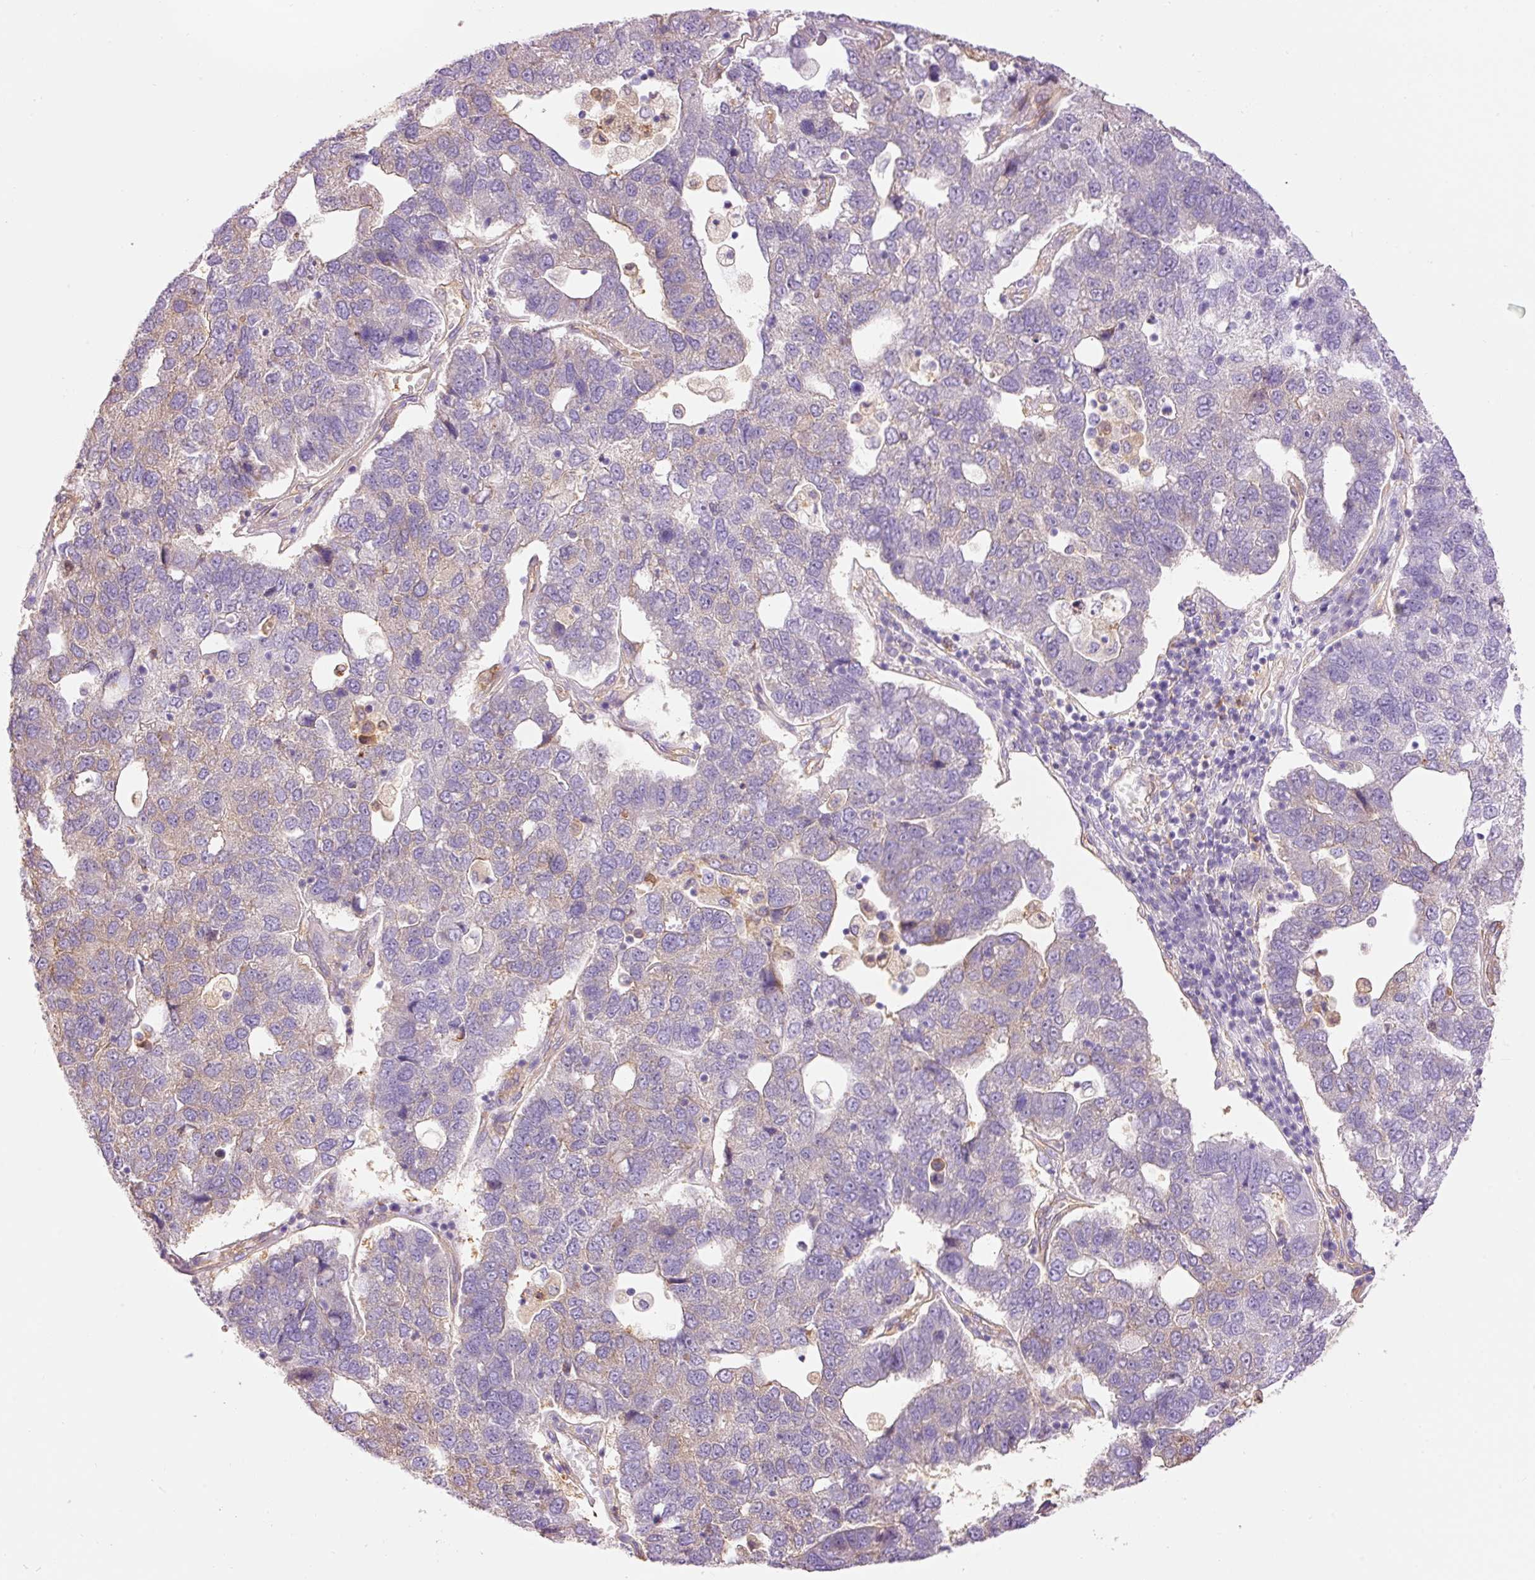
{"staining": {"intensity": "negative", "quantity": "none", "location": "none"}, "tissue": "pancreatic cancer", "cell_type": "Tumor cells", "image_type": "cancer", "snomed": [{"axis": "morphology", "description": "Adenocarcinoma, NOS"}, {"axis": "topography", "description": "Pancreas"}], "caption": "This is an IHC photomicrograph of human adenocarcinoma (pancreatic). There is no positivity in tumor cells.", "gene": "IL10RB", "patient": {"sex": "female", "age": 61}}